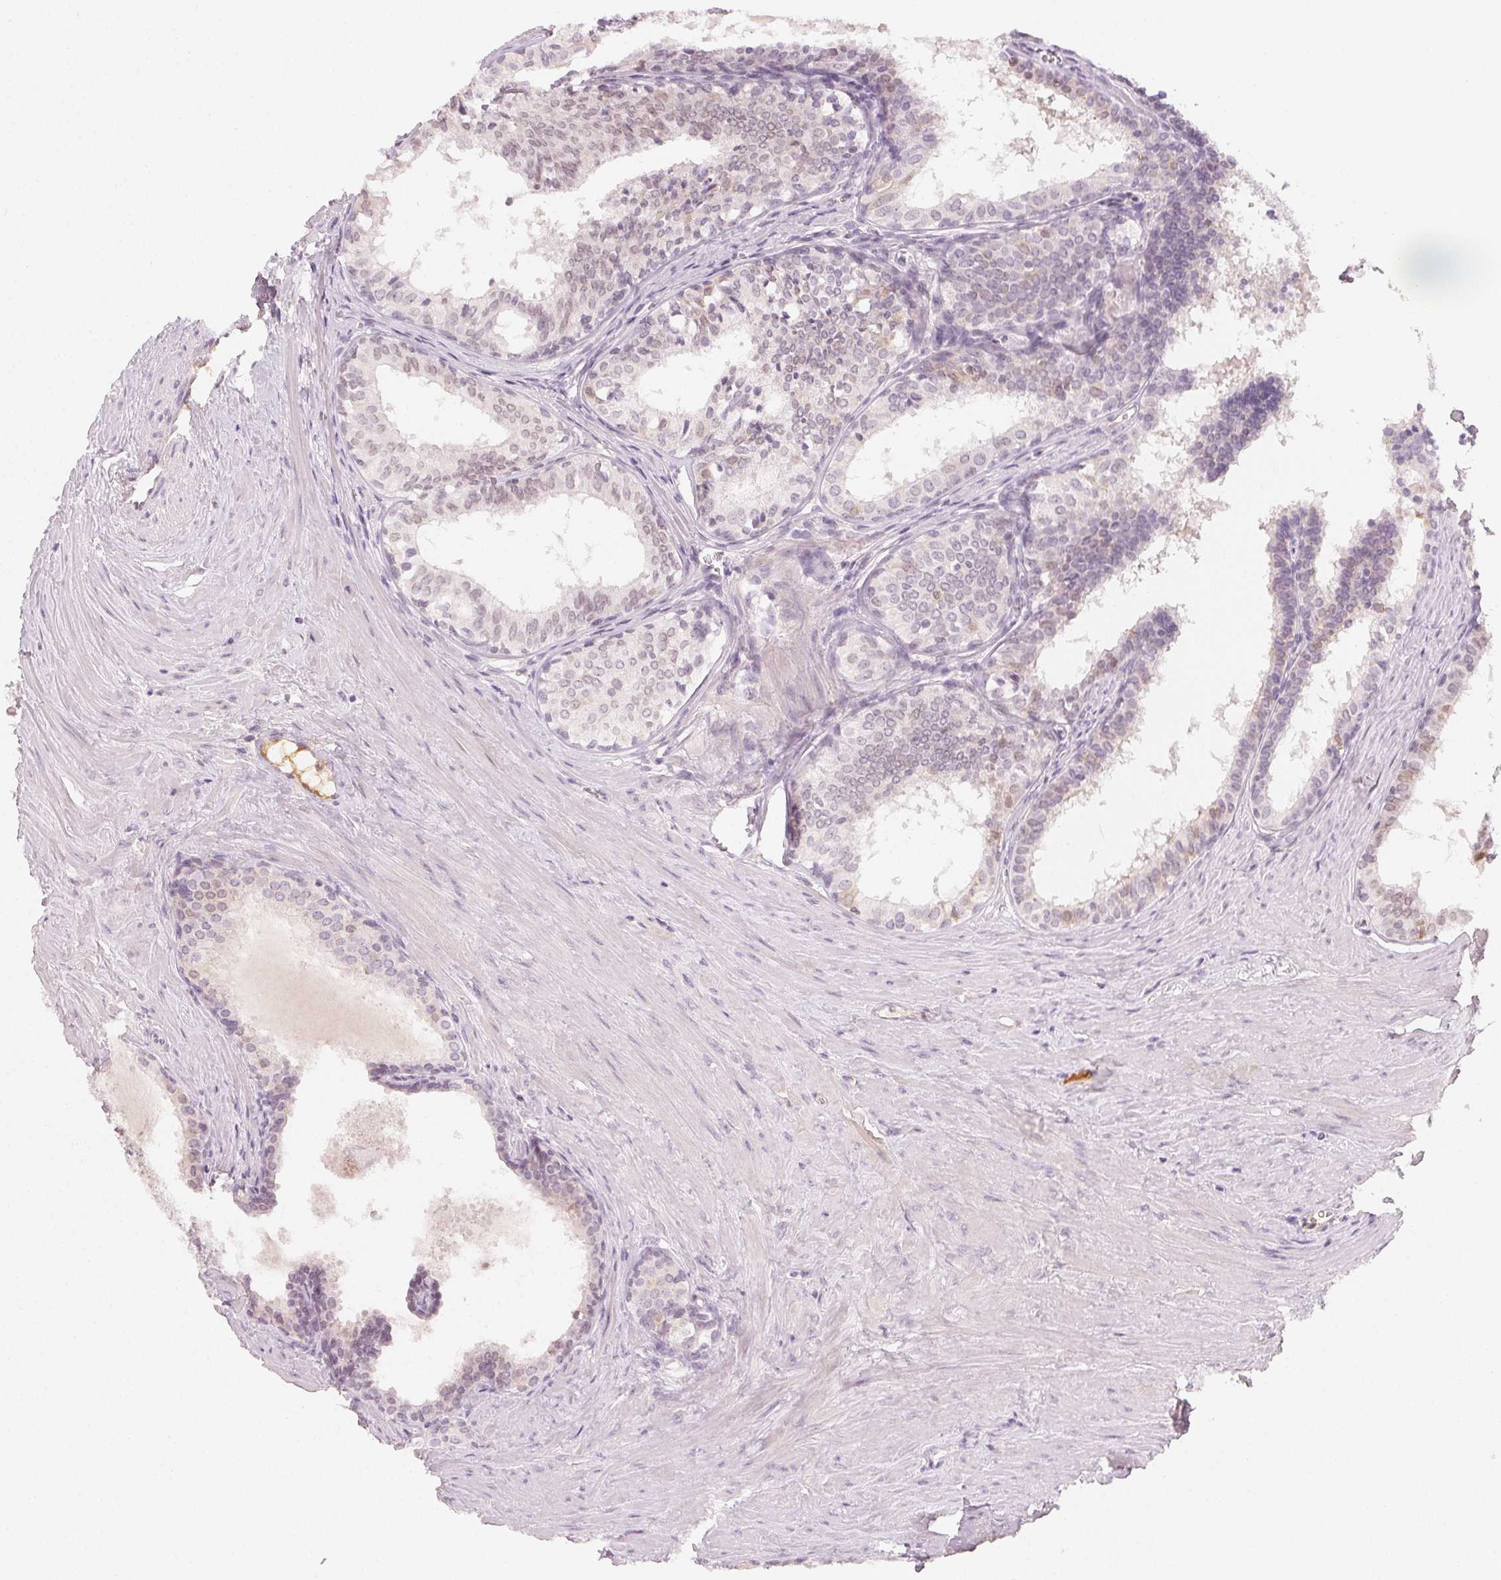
{"staining": {"intensity": "weak", "quantity": "<25%", "location": "nuclear"}, "tissue": "prostate cancer", "cell_type": "Tumor cells", "image_type": "cancer", "snomed": [{"axis": "morphology", "description": "Adenocarcinoma, High grade"}, {"axis": "topography", "description": "Prostate"}], "caption": "This image is of prostate adenocarcinoma (high-grade) stained with immunohistochemistry (IHC) to label a protein in brown with the nuclei are counter-stained blue. There is no expression in tumor cells.", "gene": "AFM", "patient": {"sex": "male", "age": 68}}